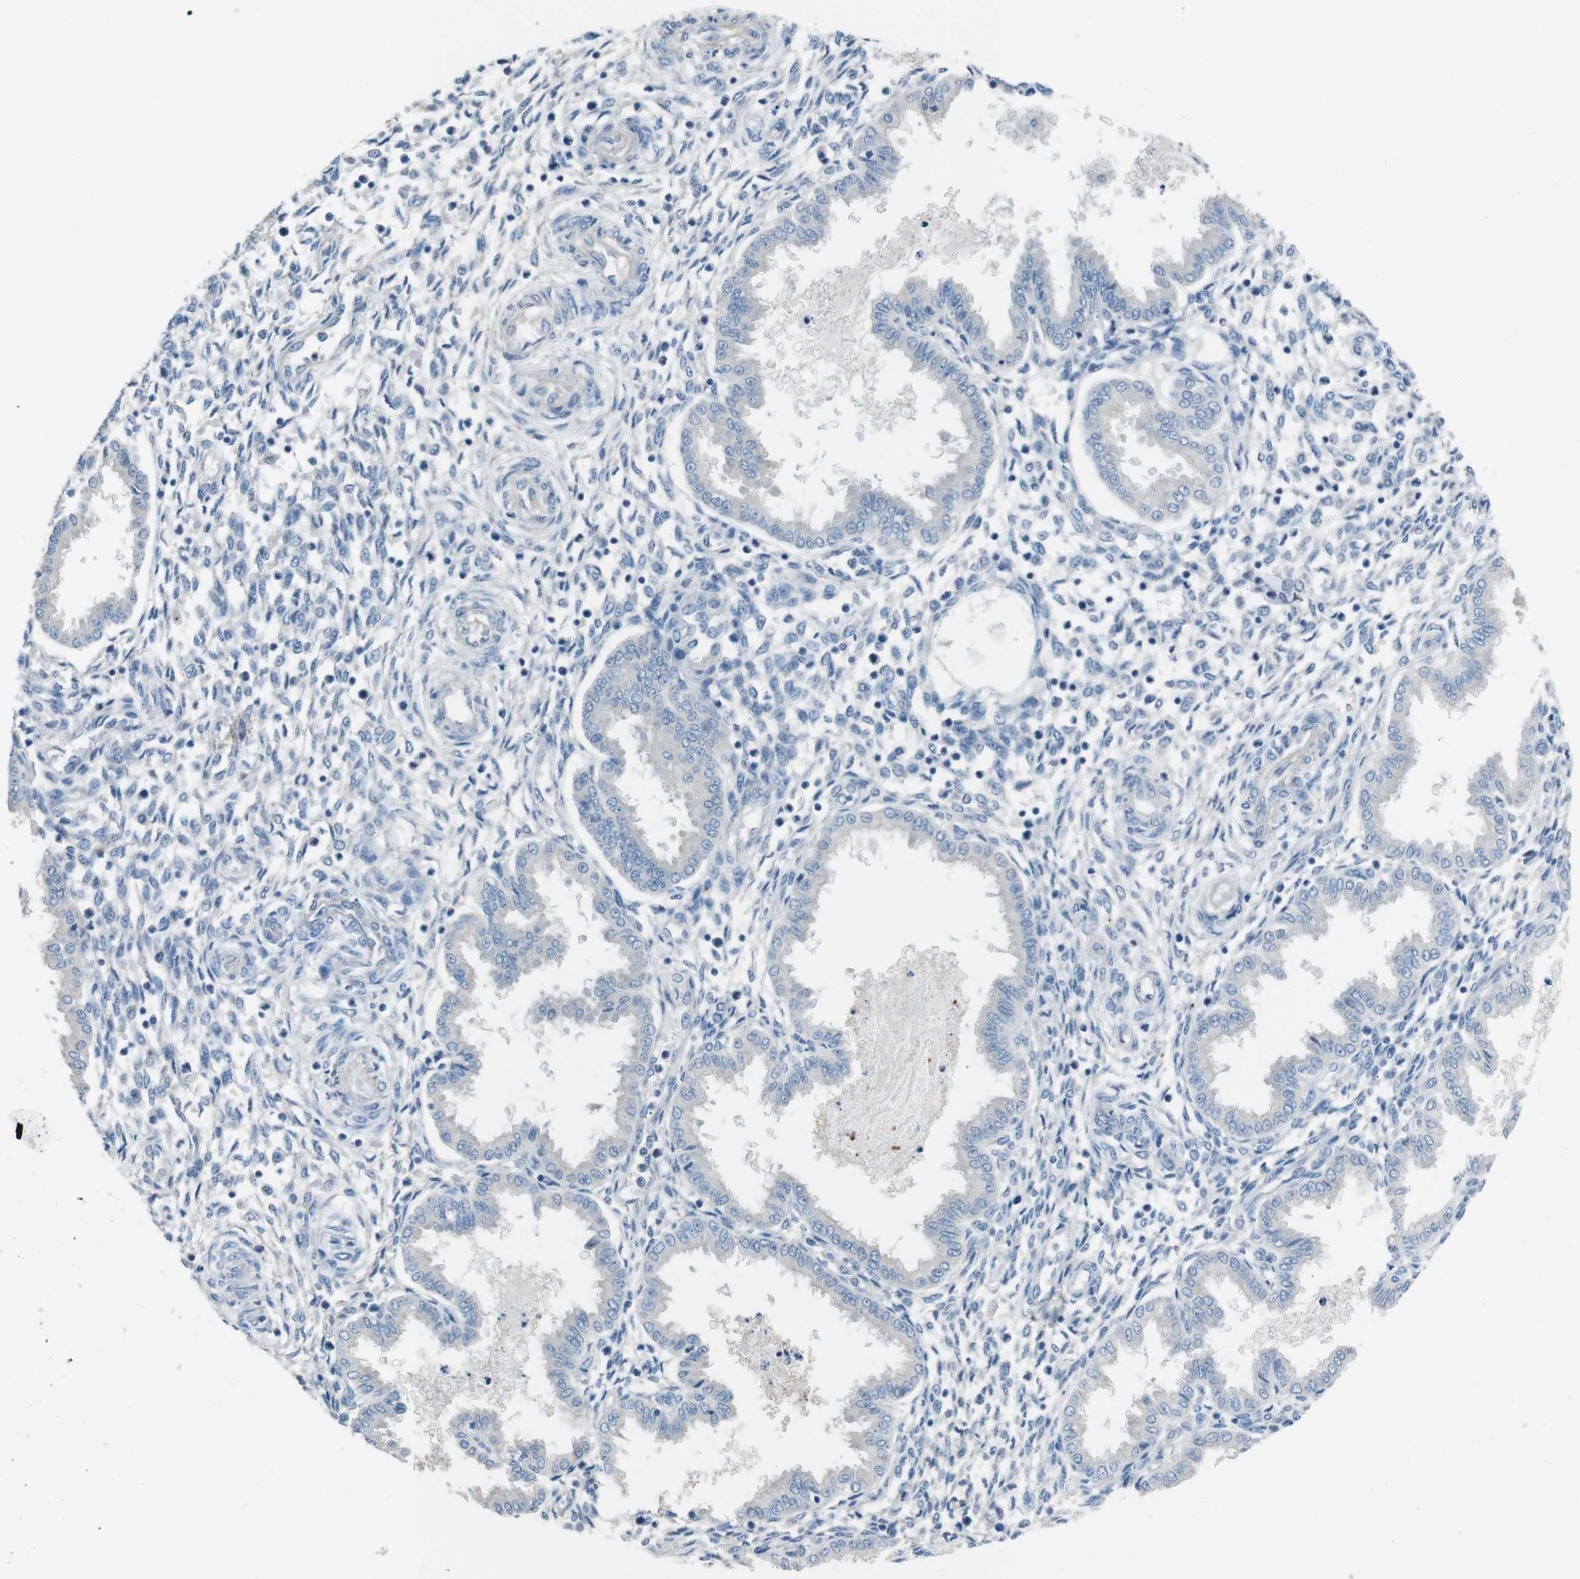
{"staining": {"intensity": "negative", "quantity": "none", "location": "none"}, "tissue": "endometrium", "cell_type": "Cells in endometrial stroma", "image_type": "normal", "snomed": [{"axis": "morphology", "description": "Normal tissue, NOS"}, {"axis": "topography", "description": "Endometrium"}], "caption": "Immunohistochemical staining of unremarkable endometrium exhibits no significant staining in cells in endometrial stroma. (DAB immunohistochemistry with hematoxylin counter stain).", "gene": "CYP2C19", "patient": {"sex": "female", "age": 33}}